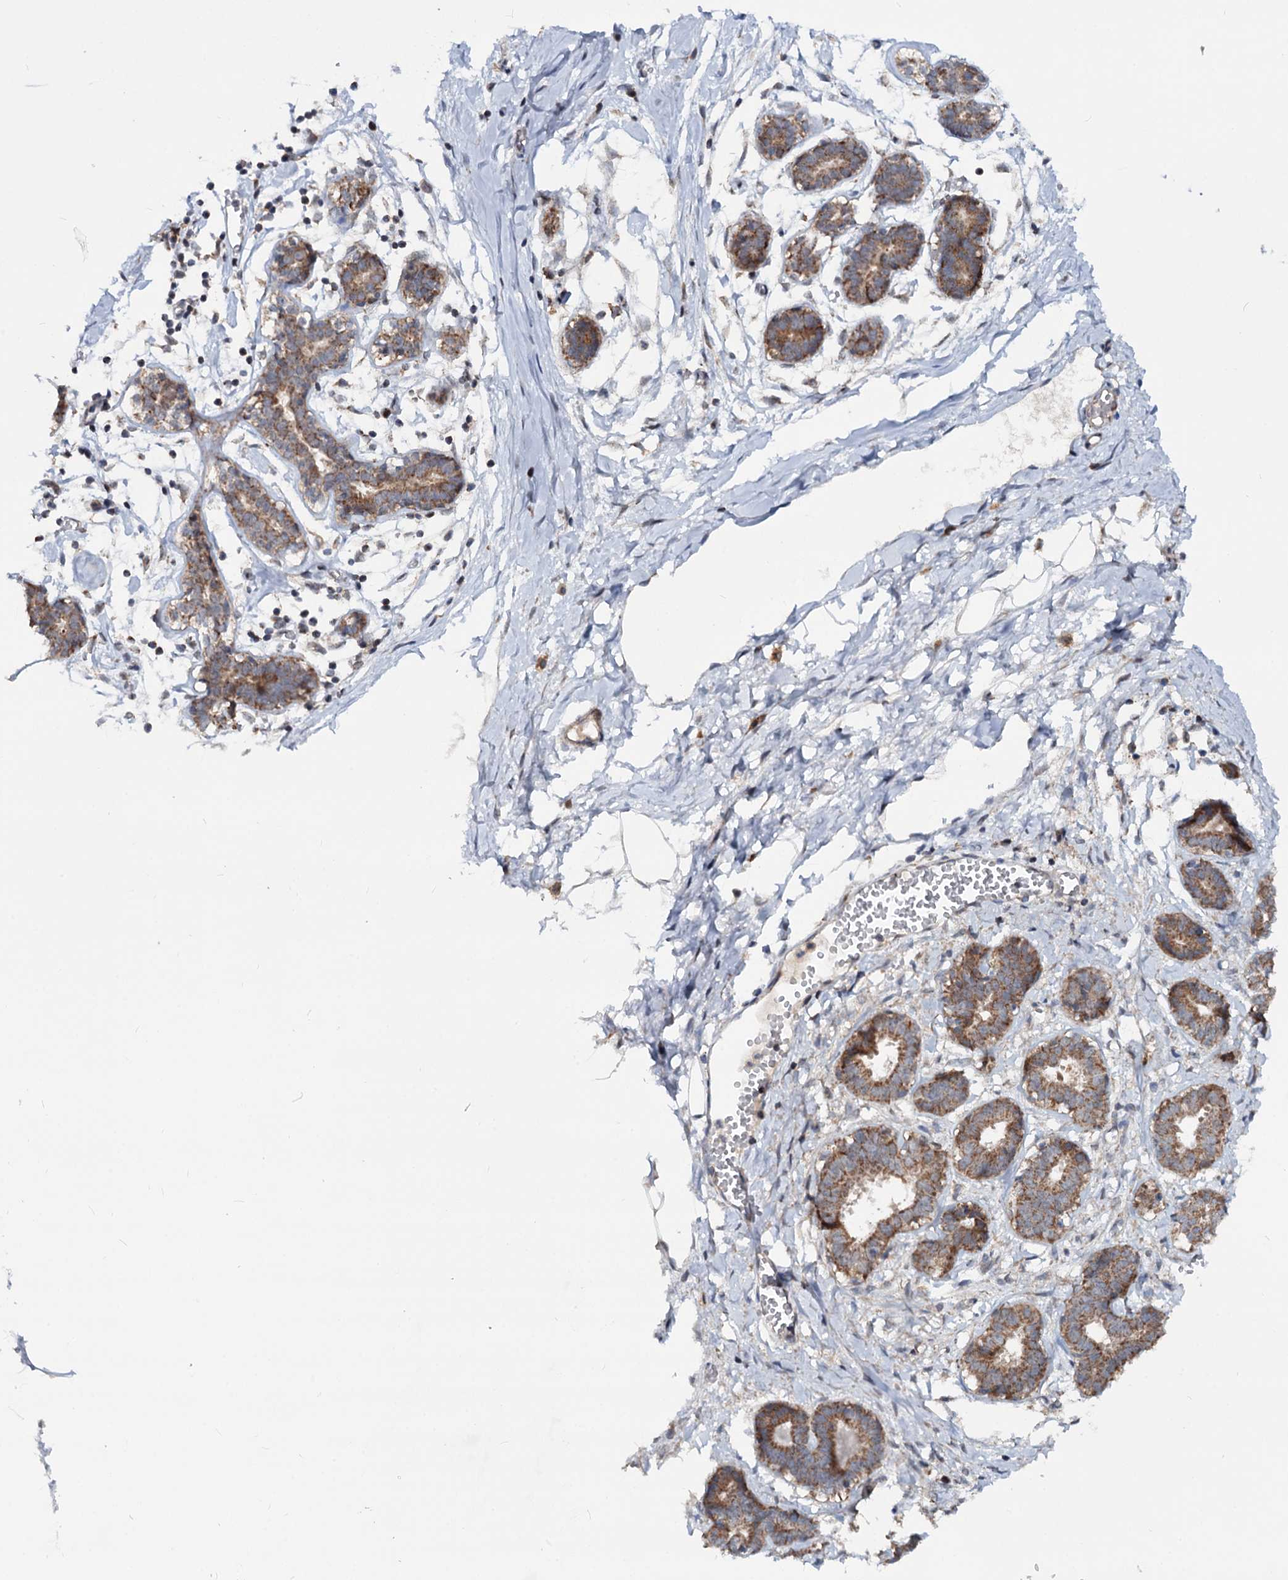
{"staining": {"intensity": "negative", "quantity": "none", "location": "none"}, "tissue": "breast", "cell_type": "Adipocytes", "image_type": "normal", "snomed": [{"axis": "morphology", "description": "Normal tissue, NOS"}, {"axis": "topography", "description": "Breast"}], "caption": "DAB immunohistochemical staining of normal breast reveals no significant expression in adipocytes. The staining was performed using DAB to visualize the protein expression in brown, while the nuclei were stained in blue with hematoxylin (Magnification: 20x).", "gene": "CEP76", "patient": {"sex": "female", "age": 27}}